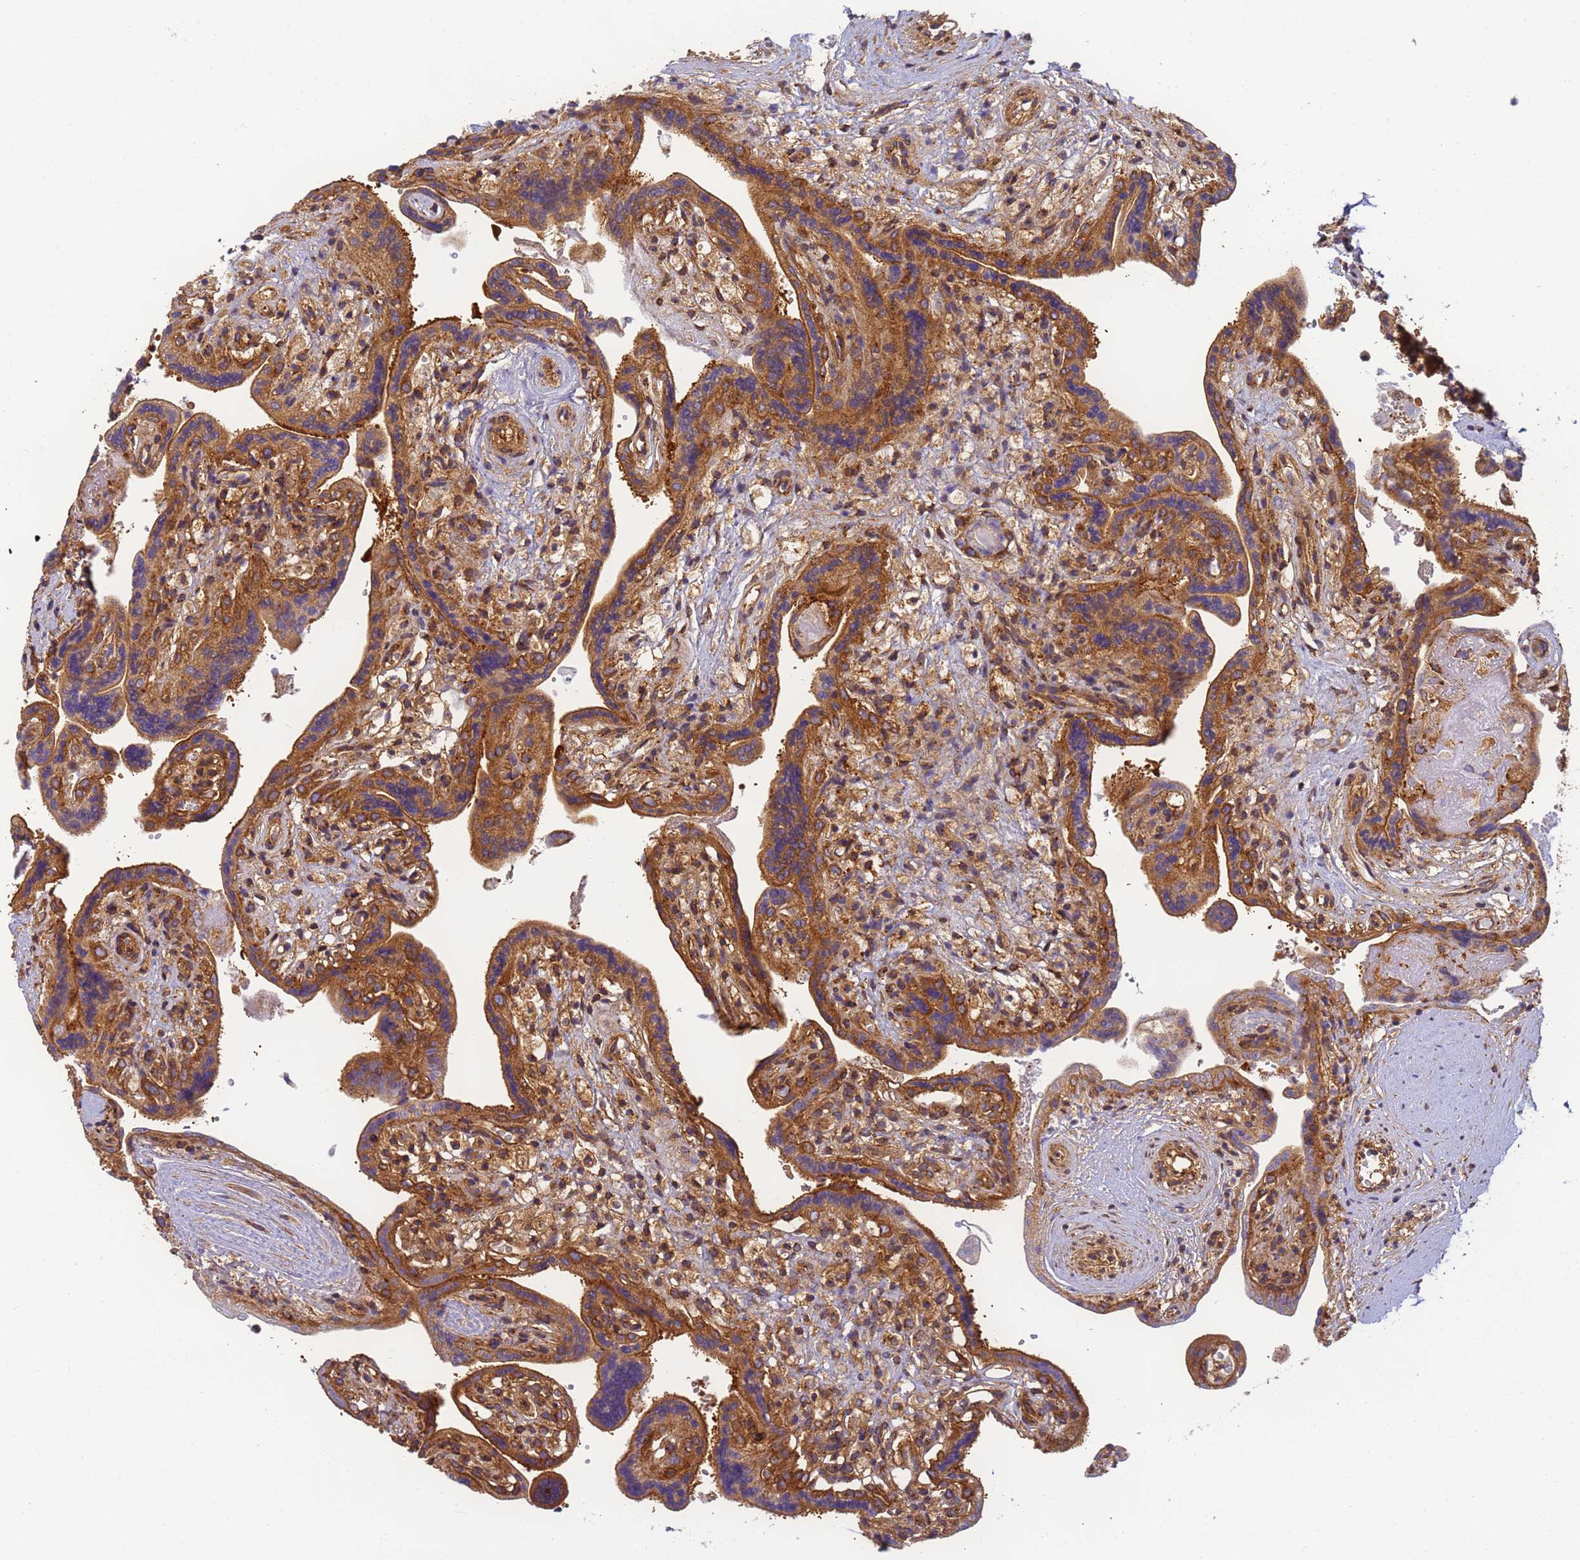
{"staining": {"intensity": "moderate", "quantity": ">75%", "location": "cytoplasmic/membranous"}, "tissue": "placenta", "cell_type": "Trophoblastic cells", "image_type": "normal", "snomed": [{"axis": "morphology", "description": "Normal tissue, NOS"}, {"axis": "topography", "description": "Placenta"}], "caption": "Immunohistochemical staining of normal placenta shows >75% levels of moderate cytoplasmic/membranous protein positivity in approximately >75% of trophoblastic cells. (DAB = brown stain, brightfield microscopy at high magnification).", "gene": "DYNC1I2", "patient": {"sex": "female", "age": 37}}